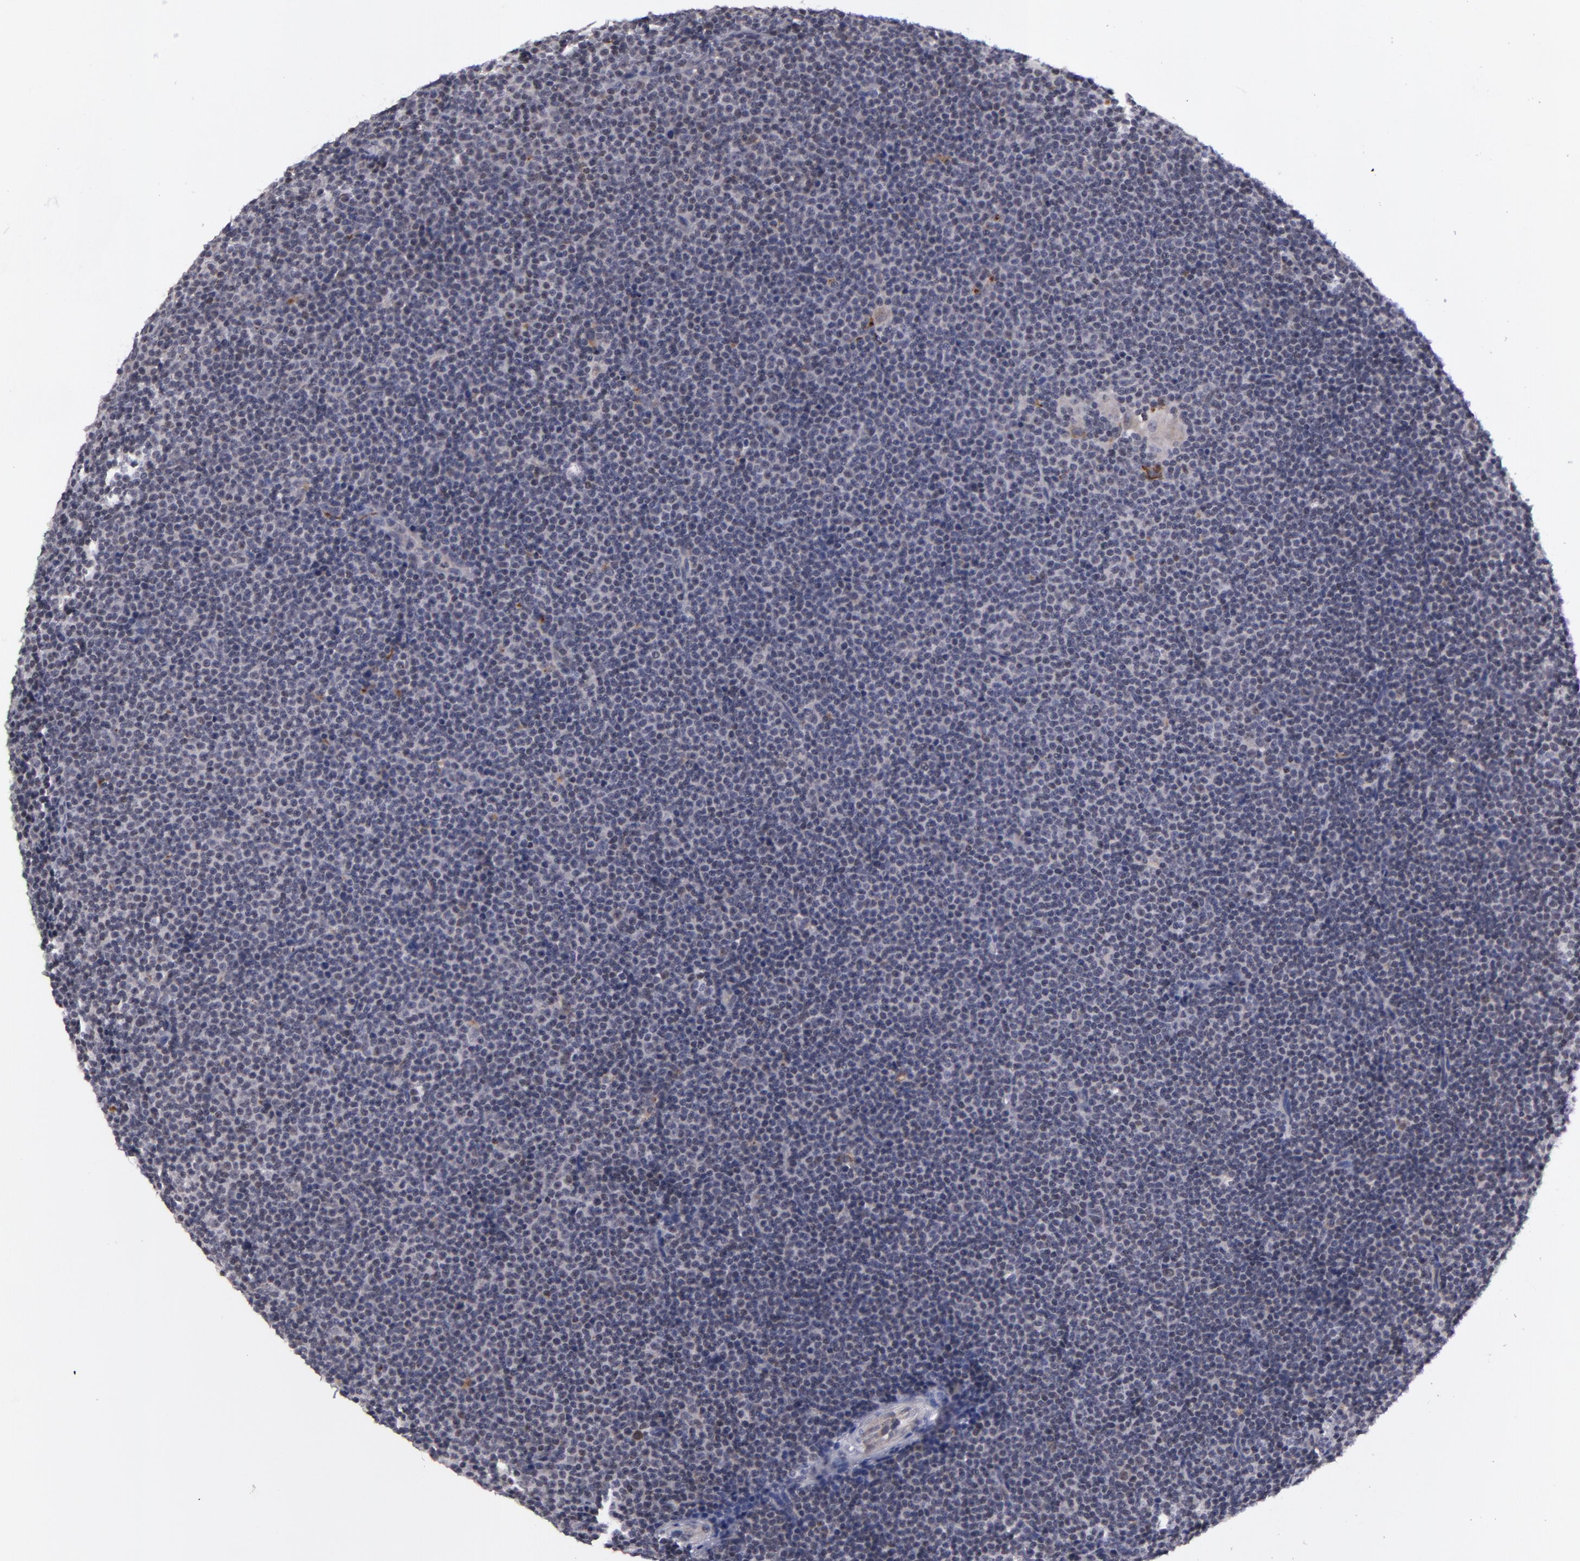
{"staining": {"intensity": "negative", "quantity": "none", "location": "none"}, "tissue": "lymphoma", "cell_type": "Tumor cells", "image_type": "cancer", "snomed": [{"axis": "morphology", "description": "Malignant lymphoma, non-Hodgkin's type, Low grade"}, {"axis": "topography", "description": "Lymph node"}], "caption": "Low-grade malignant lymphoma, non-Hodgkin's type was stained to show a protein in brown. There is no significant positivity in tumor cells.", "gene": "RRP7A", "patient": {"sex": "female", "age": 69}}